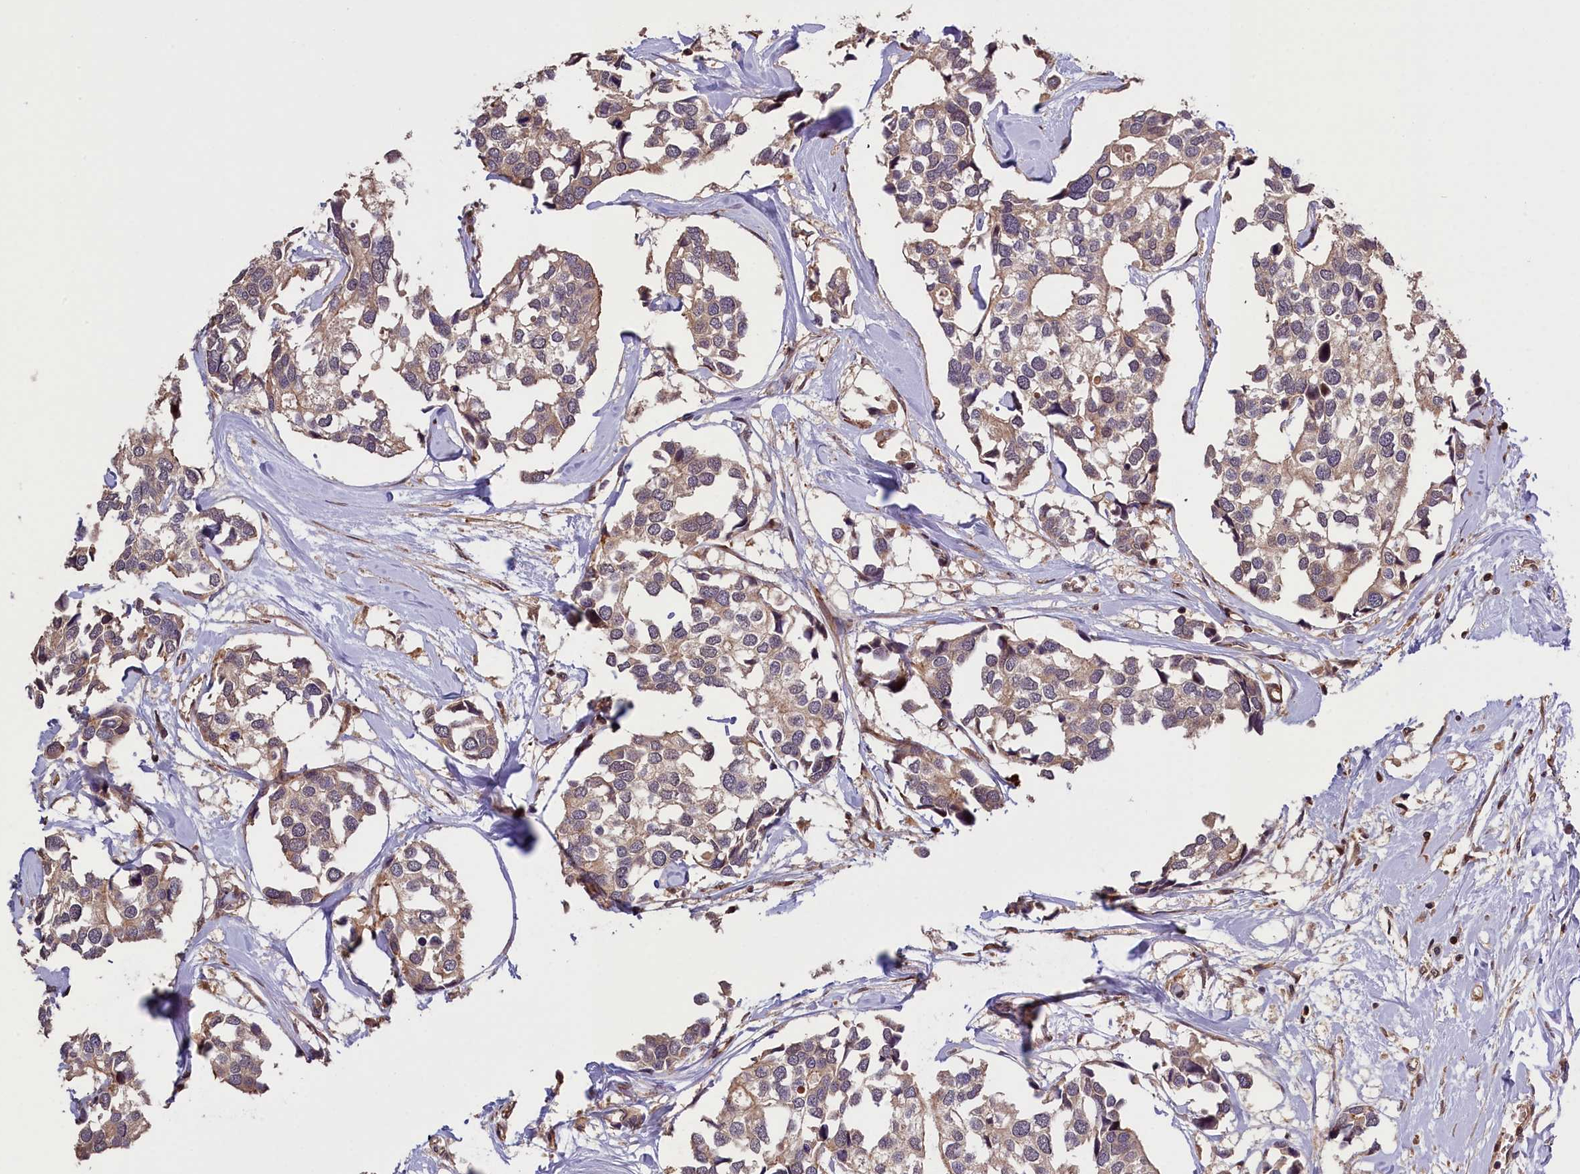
{"staining": {"intensity": "weak", "quantity": "25%-75%", "location": "cytoplasmic/membranous"}, "tissue": "breast cancer", "cell_type": "Tumor cells", "image_type": "cancer", "snomed": [{"axis": "morphology", "description": "Duct carcinoma"}, {"axis": "topography", "description": "Breast"}], "caption": "Breast infiltrating ductal carcinoma stained for a protein (brown) exhibits weak cytoplasmic/membranous positive staining in approximately 25%-75% of tumor cells.", "gene": "DNAJB9", "patient": {"sex": "female", "age": 83}}